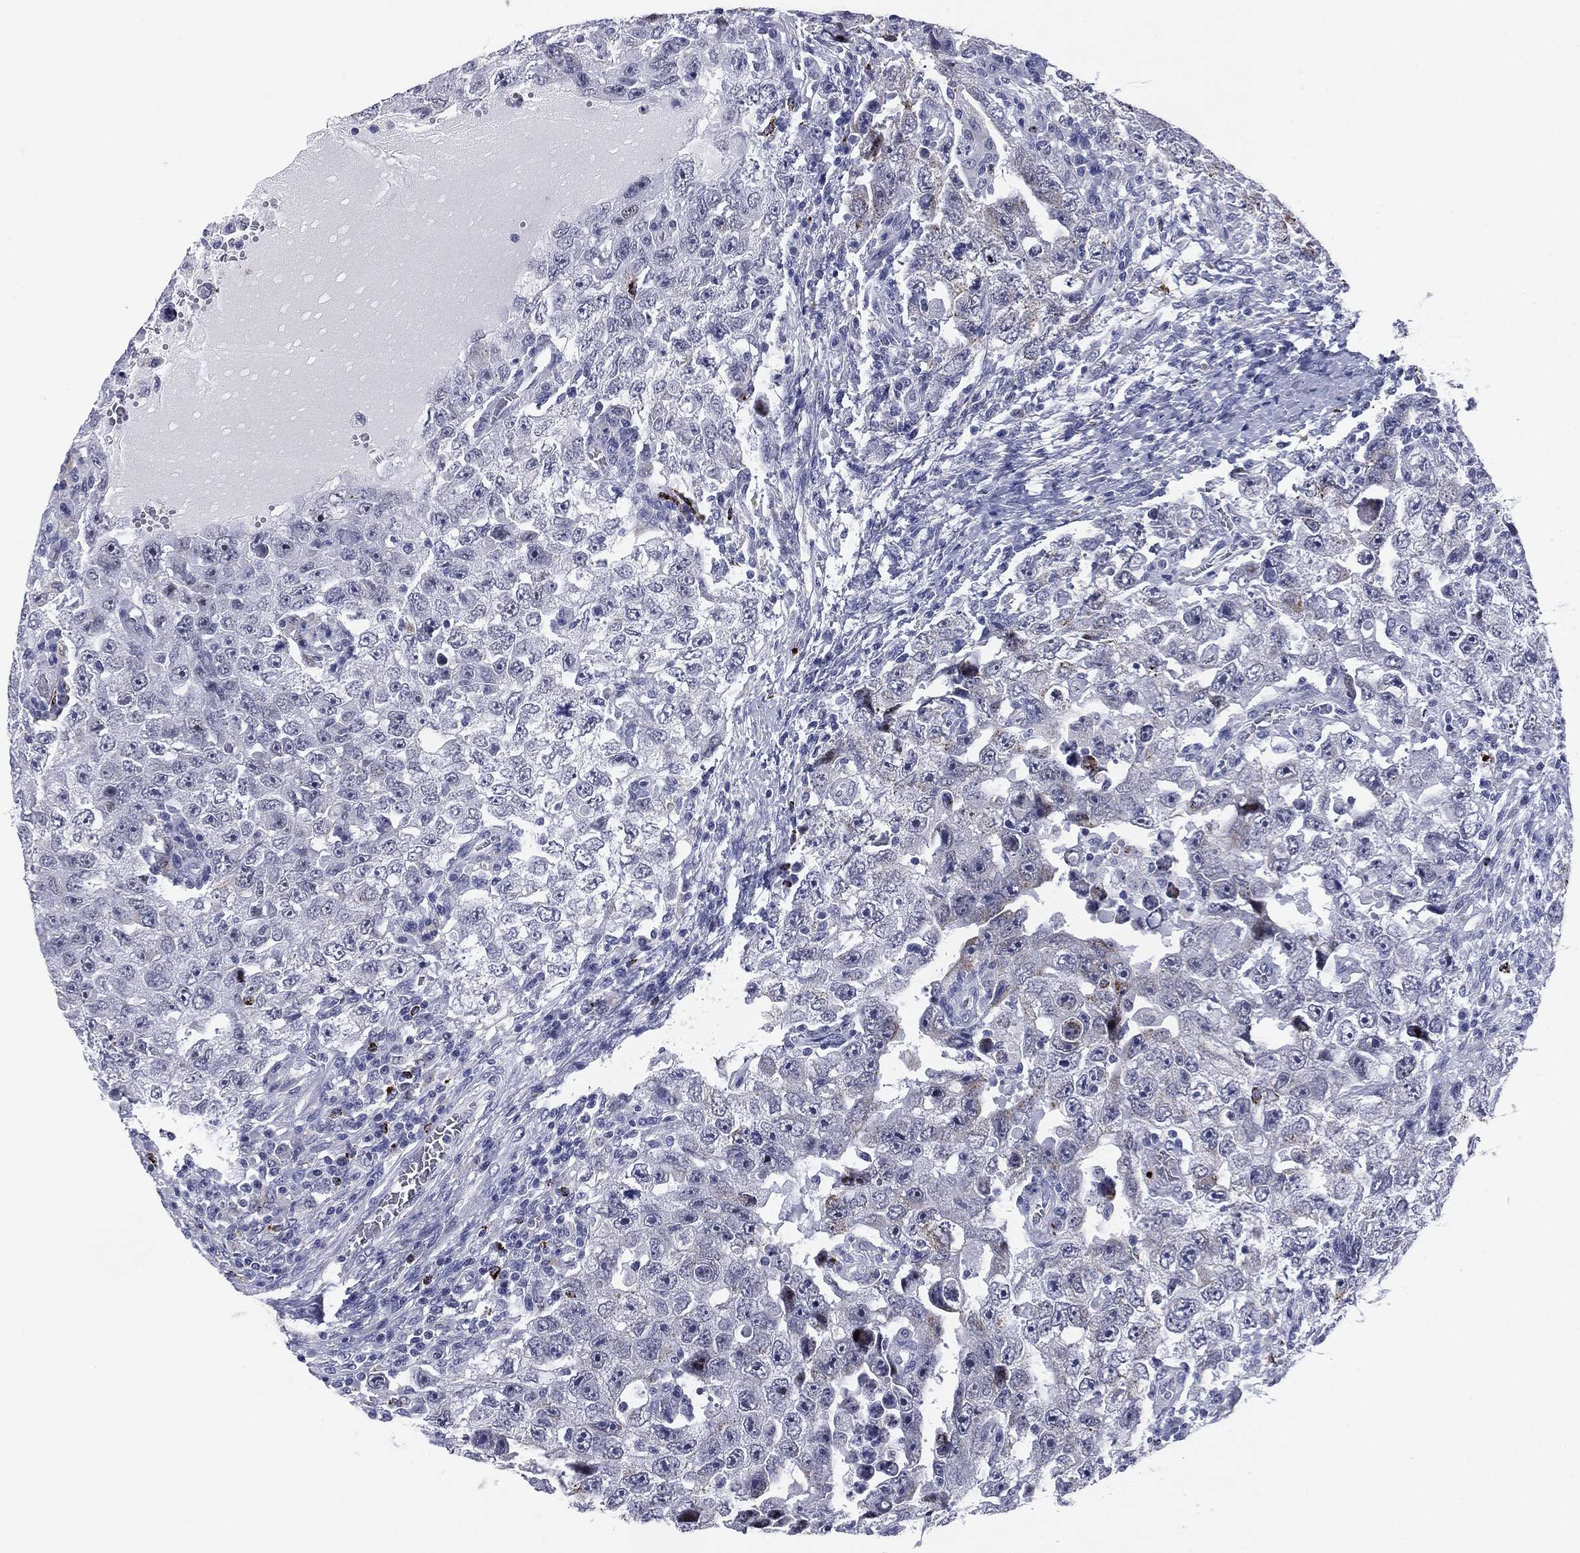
{"staining": {"intensity": "negative", "quantity": "none", "location": "none"}, "tissue": "testis cancer", "cell_type": "Tumor cells", "image_type": "cancer", "snomed": [{"axis": "morphology", "description": "Carcinoma, Embryonal, NOS"}, {"axis": "topography", "description": "Testis"}], "caption": "A micrograph of human embryonal carcinoma (testis) is negative for staining in tumor cells.", "gene": "HLA-DOA", "patient": {"sex": "male", "age": 26}}